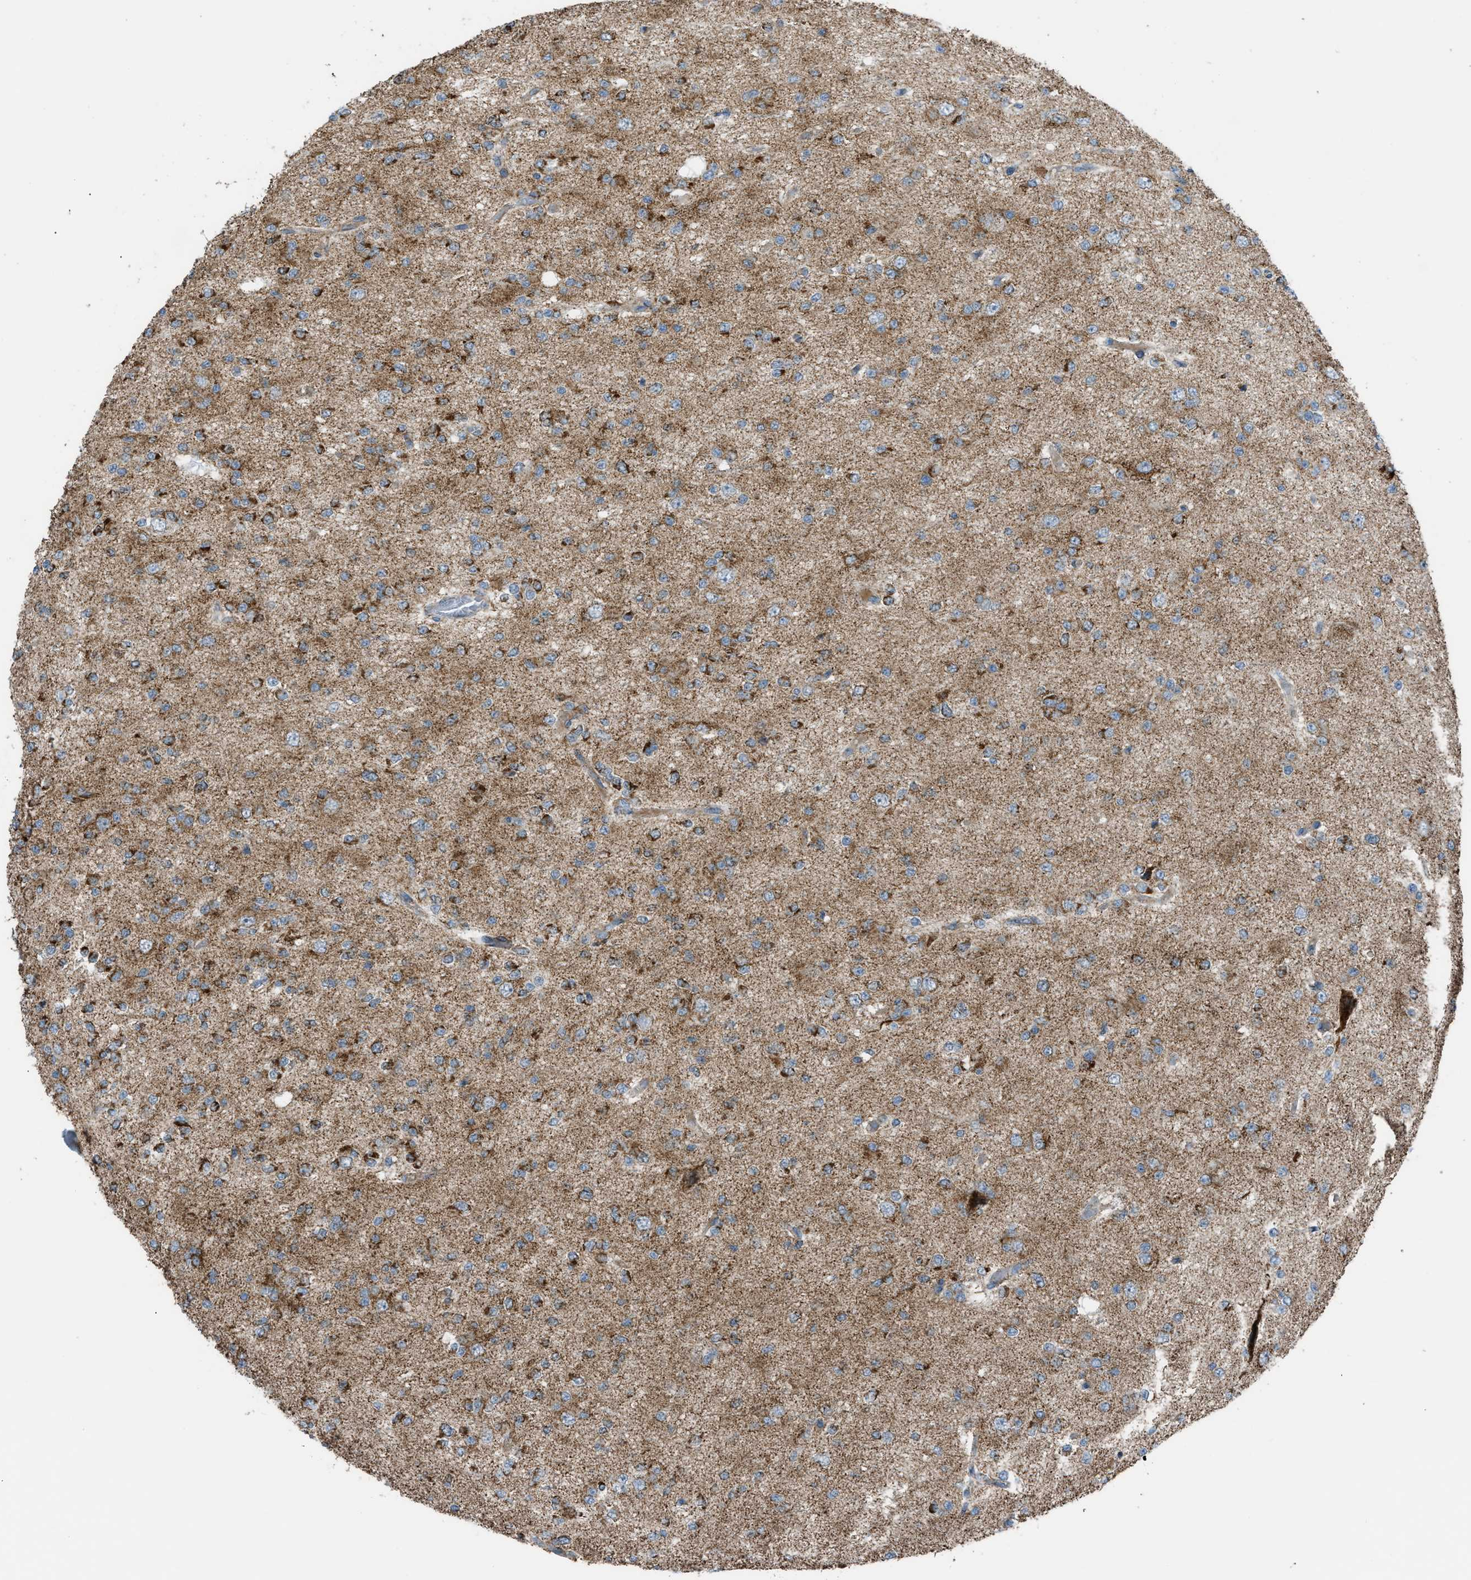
{"staining": {"intensity": "strong", "quantity": "<25%", "location": "cytoplasmic/membranous"}, "tissue": "glioma", "cell_type": "Tumor cells", "image_type": "cancer", "snomed": [{"axis": "morphology", "description": "Glioma, malignant, Low grade"}, {"axis": "topography", "description": "Brain"}], "caption": "Immunohistochemical staining of human glioma reveals medium levels of strong cytoplasmic/membranous staining in approximately <25% of tumor cells.", "gene": "SRM", "patient": {"sex": "male", "age": 38}}